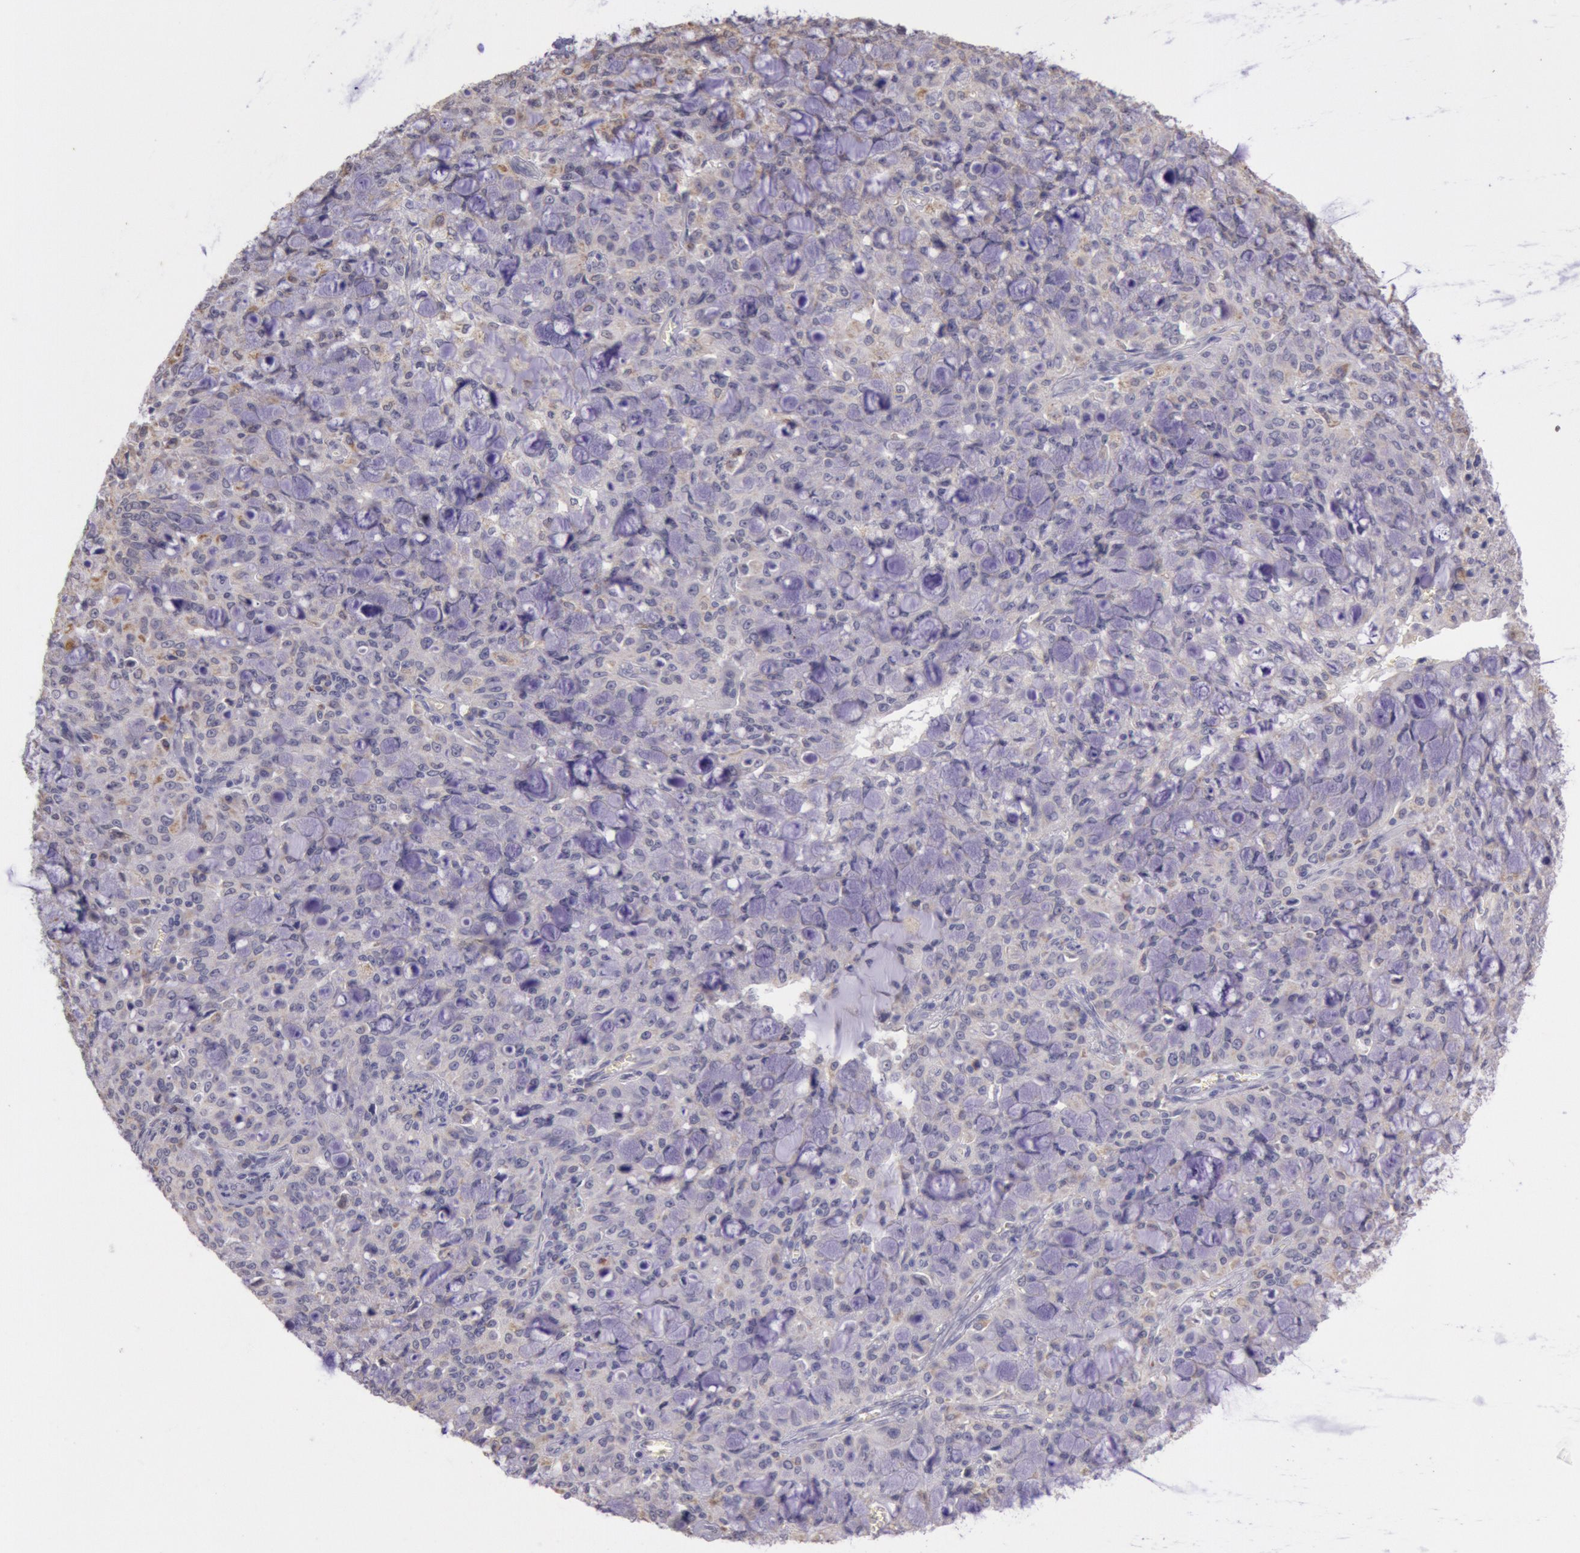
{"staining": {"intensity": "negative", "quantity": "none", "location": "none"}, "tissue": "lung cancer", "cell_type": "Tumor cells", "image_type": "cancer", "snomed": [{"axis": "morphology", "description": "Adenocarcinoma, NOS"}, {"axis": "topography", "description": "Lung"}], "caption": "DAB (3,3'-diaminobenzidine) immunohistochemical staining of adenocarcinoma (lung) reveals no significant staining in tumor cells.", "gene": "FRMD6", "patient": {"sex": "female", "age": 44}}